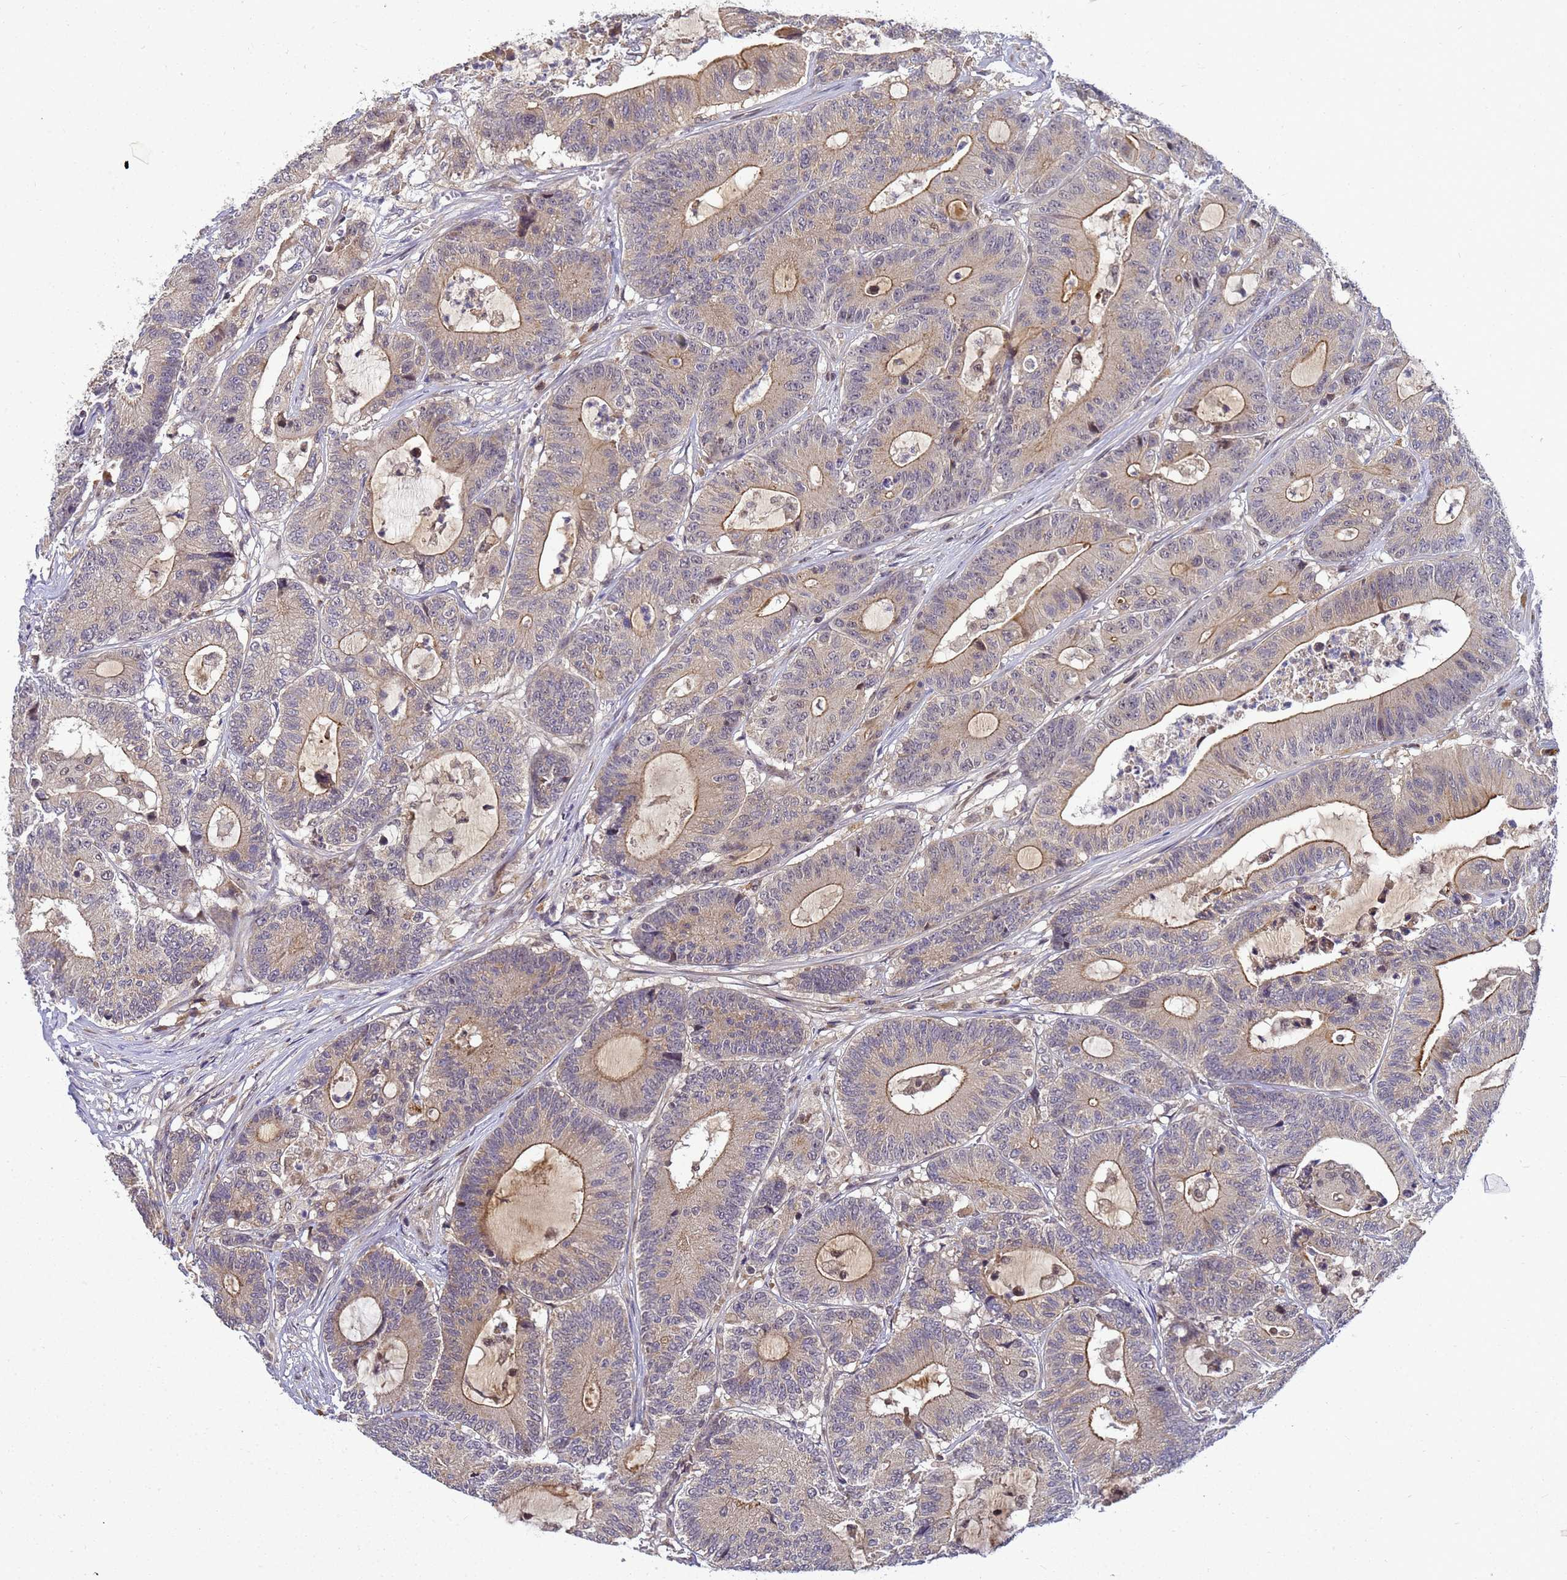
{"staining": {"intensity": "moderate", "quantity": "25%-75%", "location": "cytoplasmic/membranous"}, "tissue": "colorectal cancer", "cell_type": "Tumor cells", "image_type": "cancer", "snomed": [{"axis": "morphology", "description": "Adenocarcinoma, NOS"}, {"axis": "topography", "description": "Colon"}], "caption": "A photomicrograph showing moderate cytoplasmic/membranous positivity in about 25%-75% of tumor cells in adenocarcinoma (colorectal), as visualized by brown immunohistochemical staining.", "gene": "TMEM74B", "patient": {"sex": "female", "age": 84}}